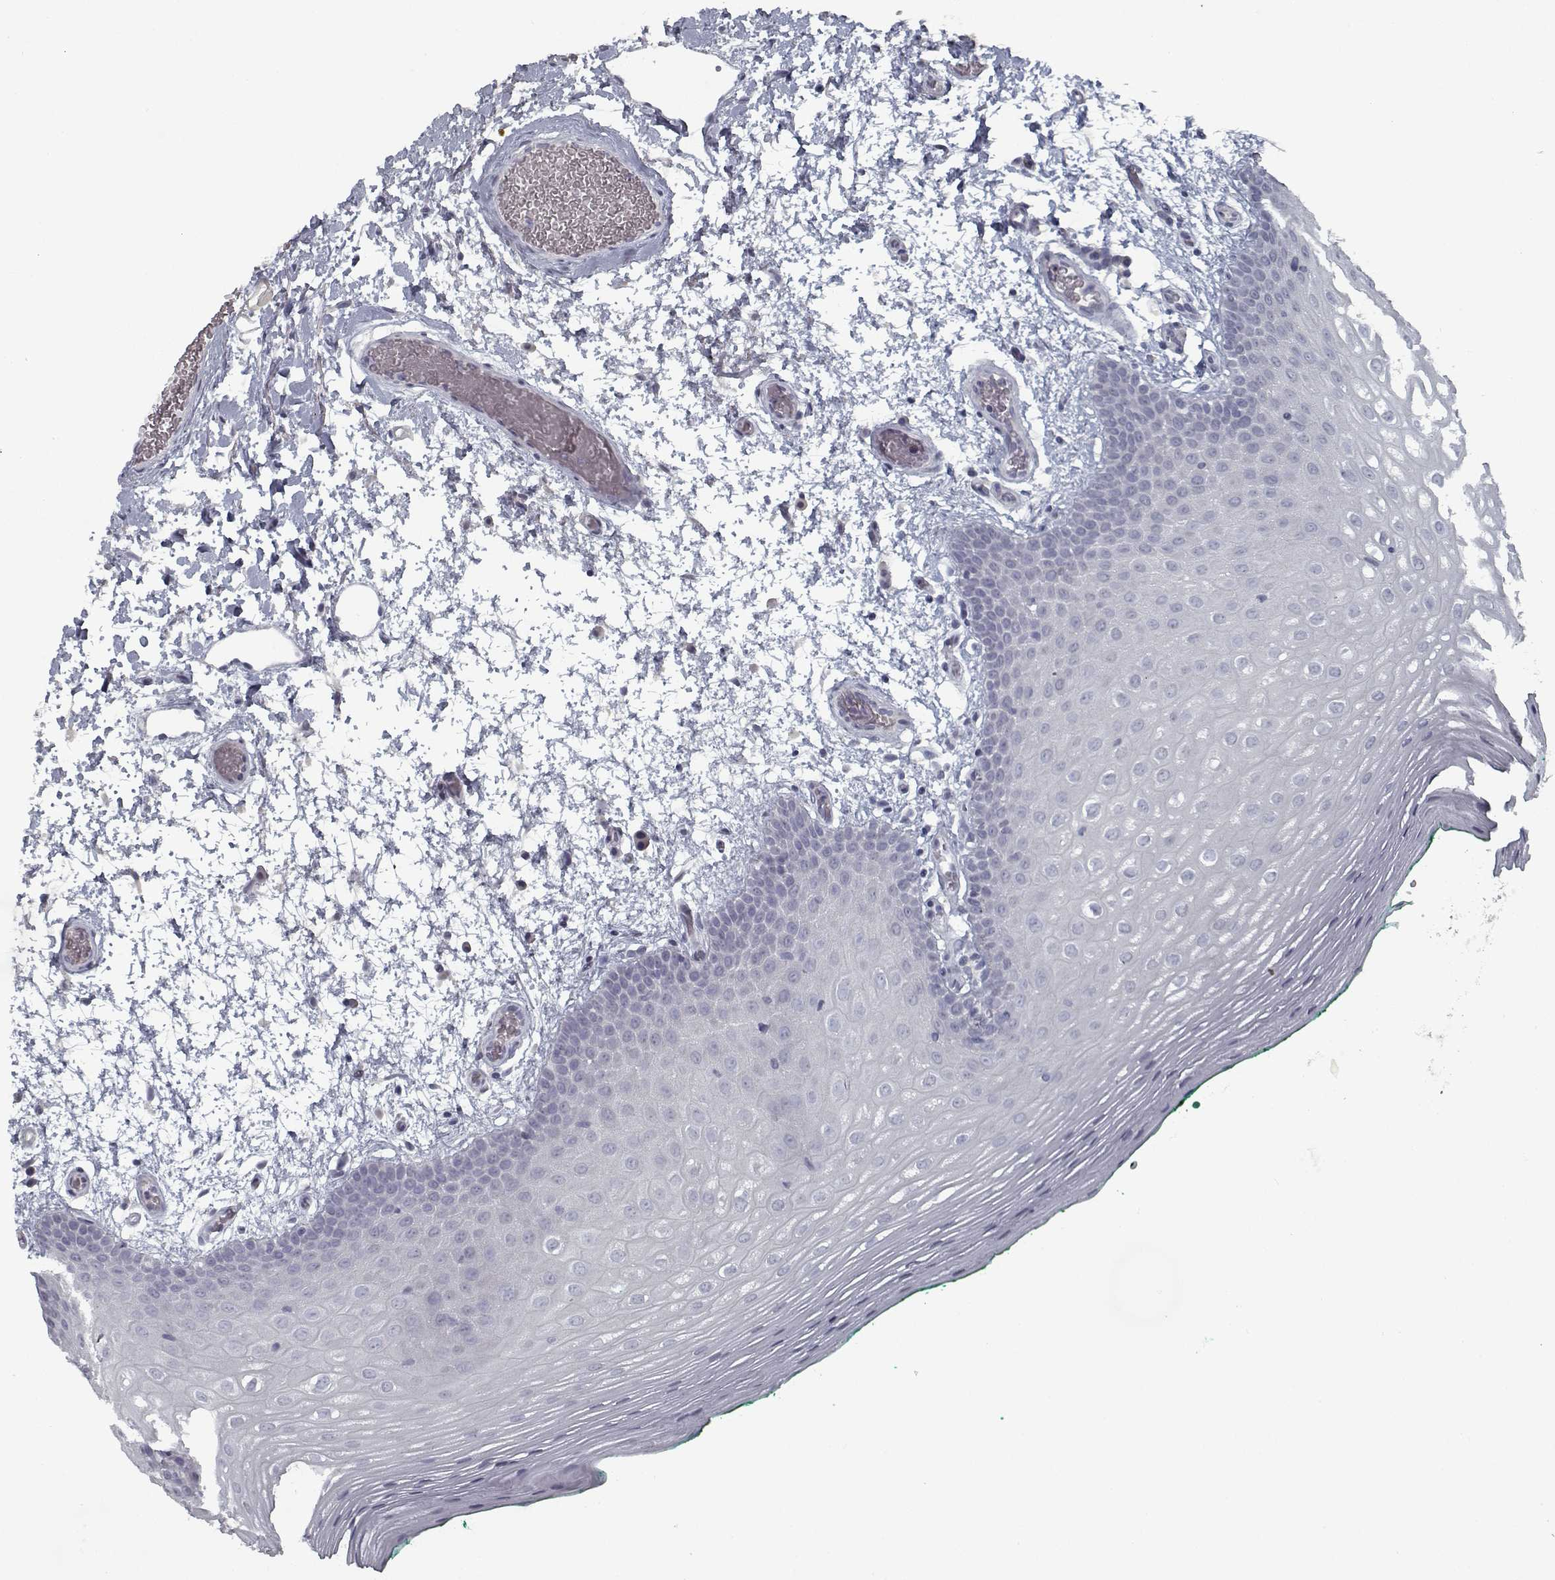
{"staining": {"intensity": "negative", "quantity": "none", "location": "none"}, "tissue": "oral mucosa", "cell_type": "Squamous epithelial cells", "image_type": "normal", "snomed": [{"axis": "morphology", "description": "Normal tissue, NOS"}, {"axis": "morphology", "description": "Squamous cell carcinoma, NOS"}, {"axis": "topography", "description": "Oral tissue"}, {"axis": "topography", "description": "Head-Neck"}], "caption": "Immunohistochemical staining of normal oral mucosa demonstrates no significant positivity in squamous epithelial cells. (Brightfield microscopy of DAB immunohistochemistry (IHC) at high magnification).", "gene": "GAD2", "patient": {"sex": "male", "age": 78}}